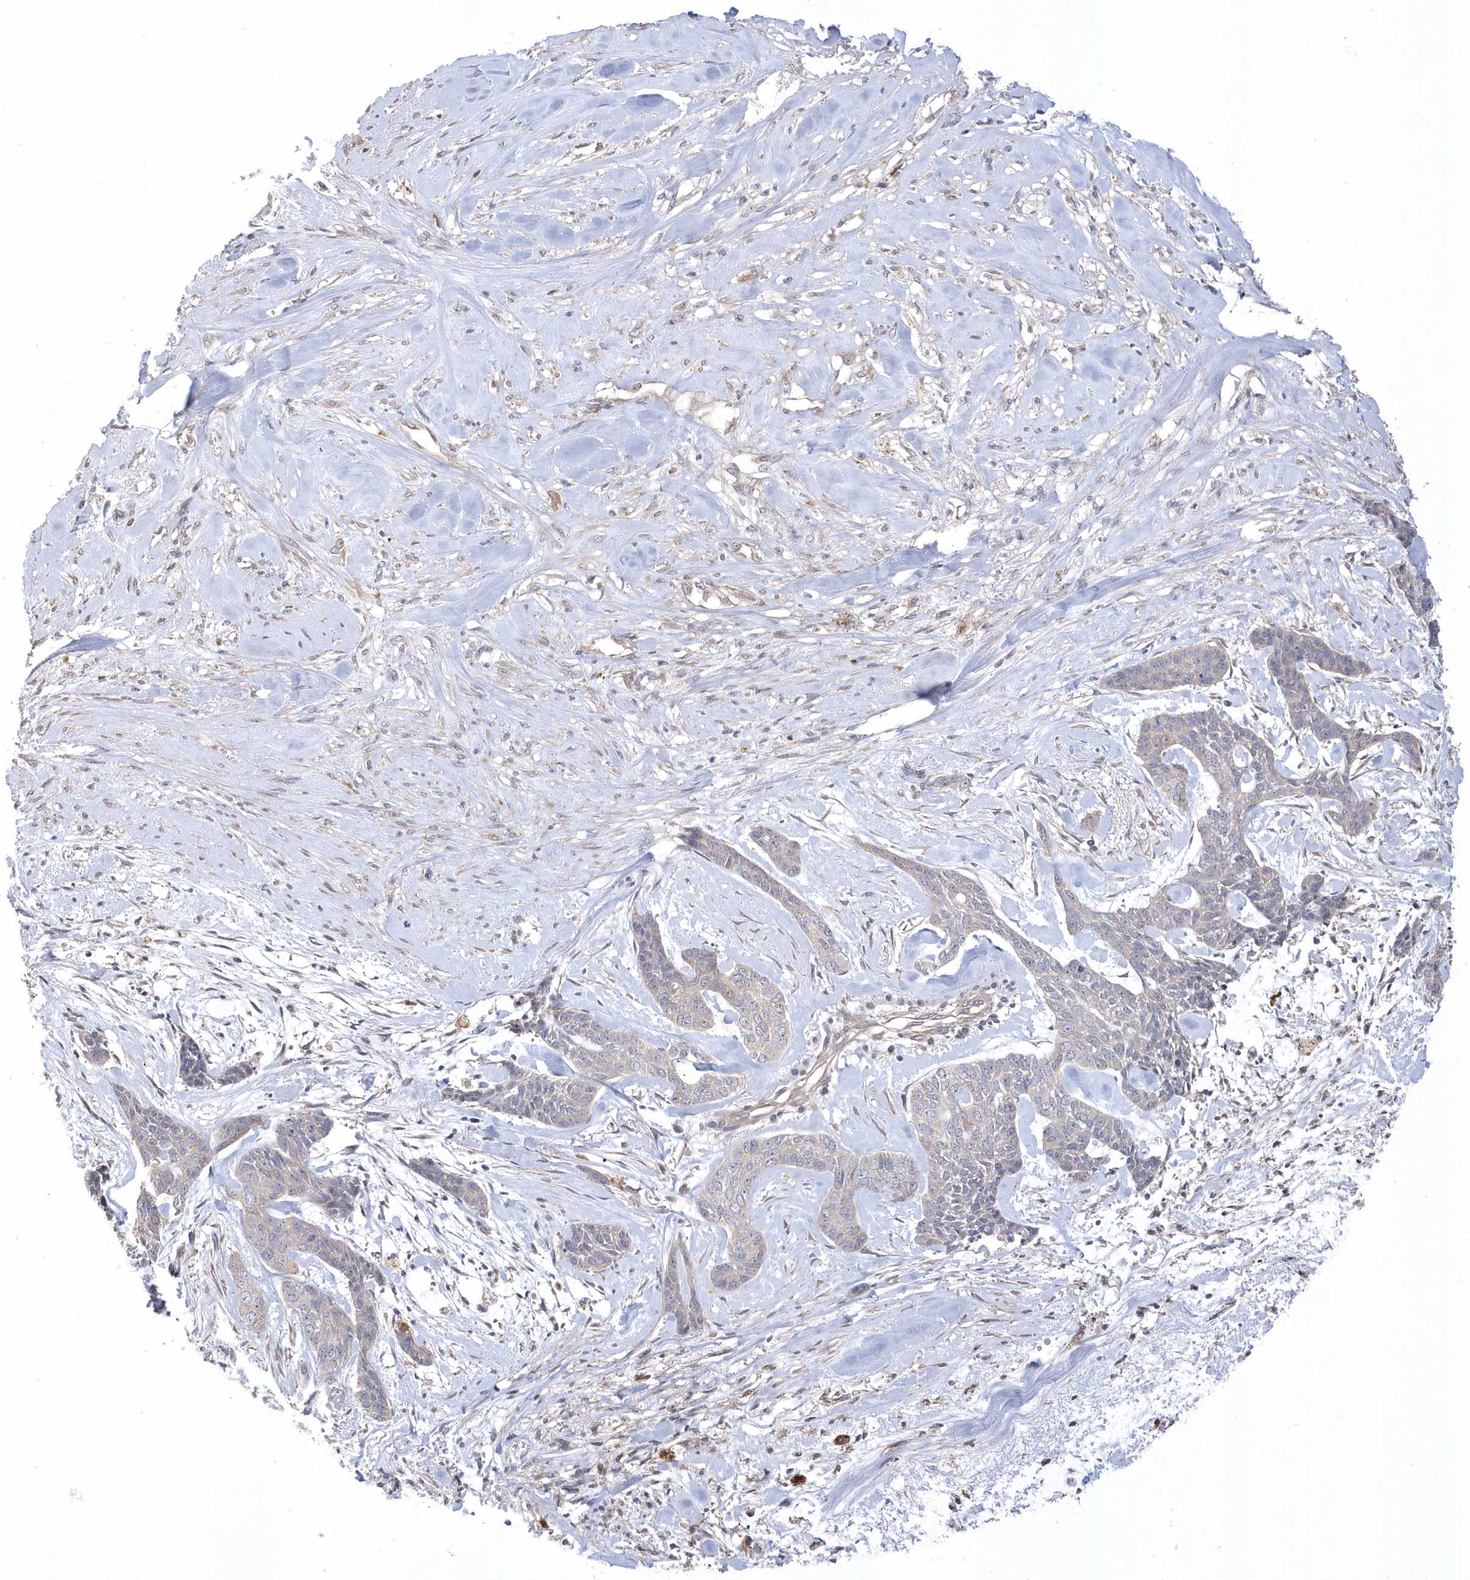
{"staining": {"intensity": "negative", "quantity": "none", "location": "none"}, "tissue": "skin cancer", "cell_type": "Tumor cells", "image_type": "cancer", "snomed": [{"axis": "morphology", "description": "Basal cell carcinoma"}, {"axis": "topography", "description": "Skin"}], "caption": "This is an immunohistochemistry image of human skin cancer (basal cell carcinoma). There is no expression in tumor cells.", "gene": "GTPBP6", "patient": {"sex": "female", "age": 64}}